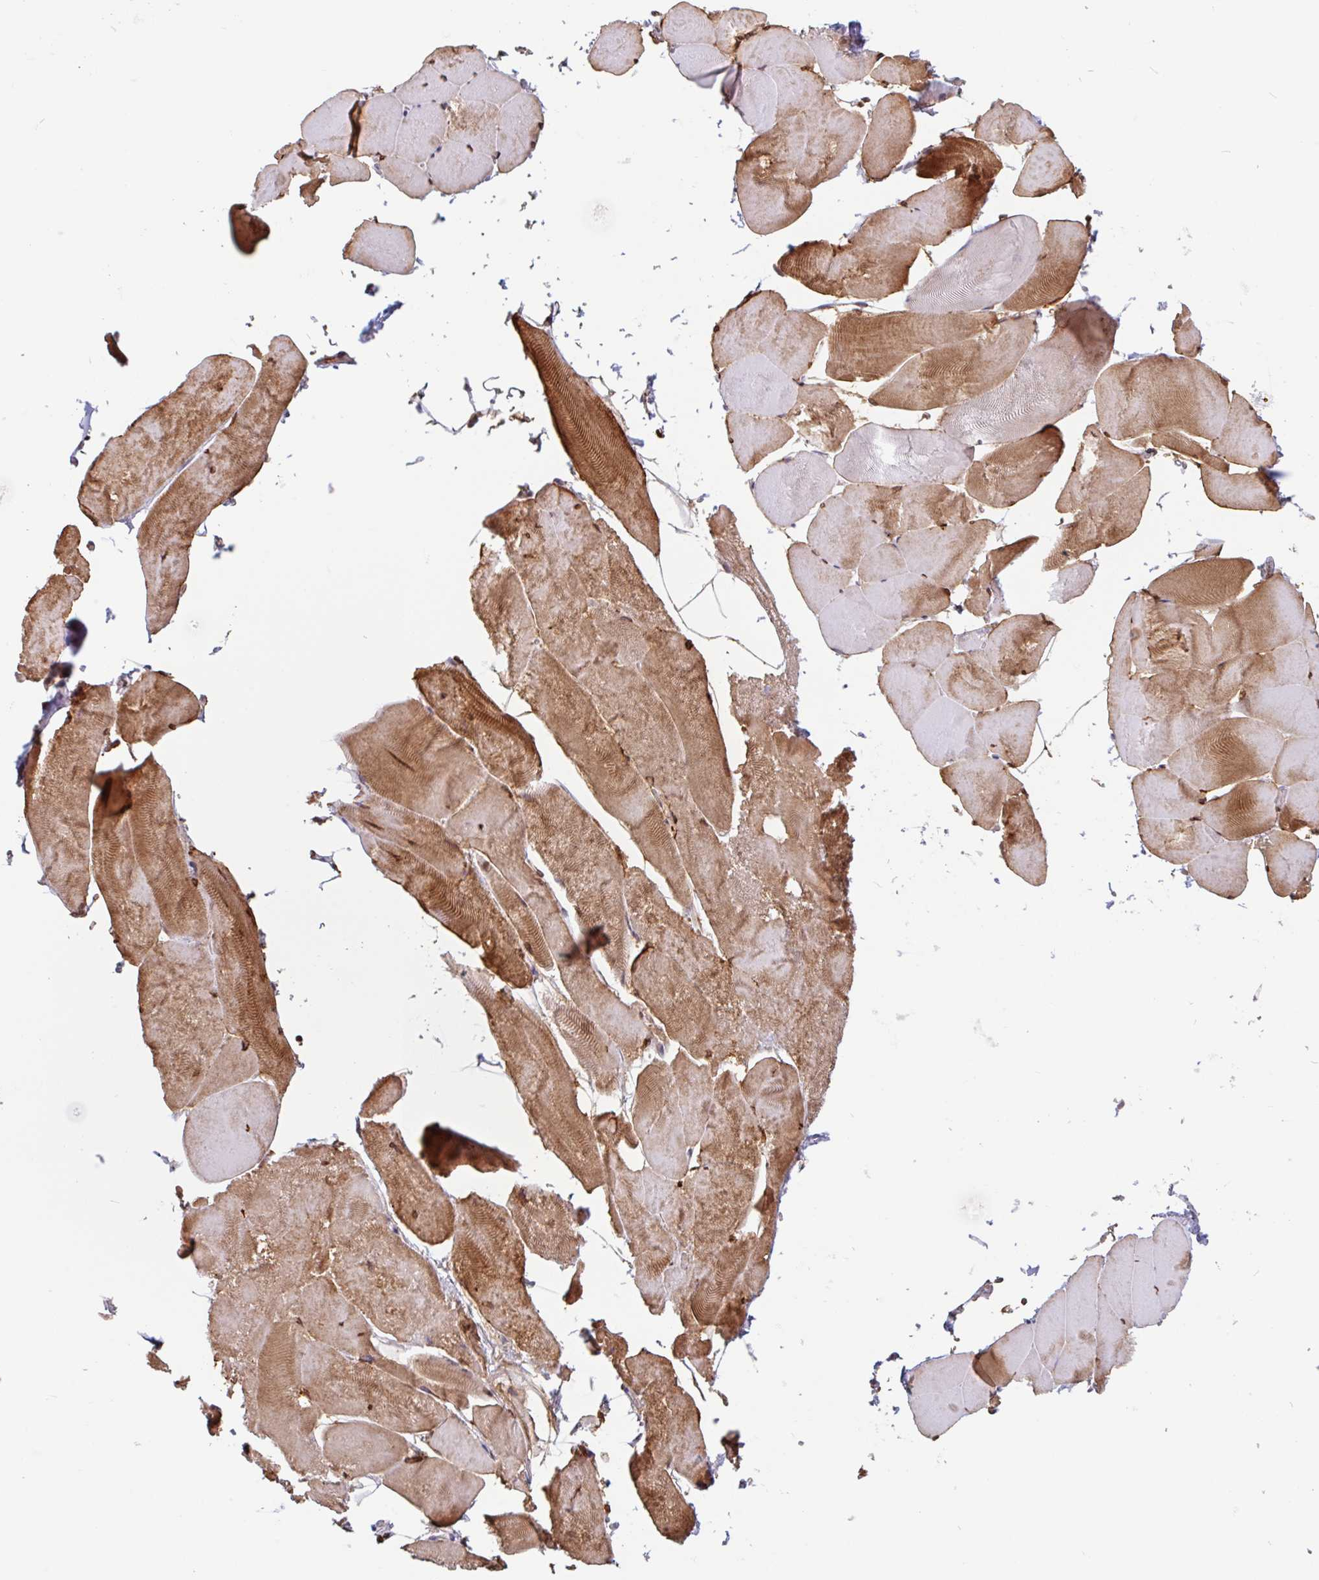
{"staining": {"intensity": "moderate", "quantity": ">75%", "location": "cytoplasmic/membranous,nuclear"}, "tissue": "skeletal muscle", "cell_type": "Myocytes", "image_type": "normal", "snomed": [{"axis": "morphology", "description": "Normal tissue, NOS"}, {"axis": "topography", "description": "Skeletal muscle"}], "caption": "Protein staining of unremarkable skeletal muscle shows moderate cytoplasmic/membranous,nuclear expression in about >75% of myocytes.", "gene": "TMEM119", "patient": {"sex": "female", "age": 64}}